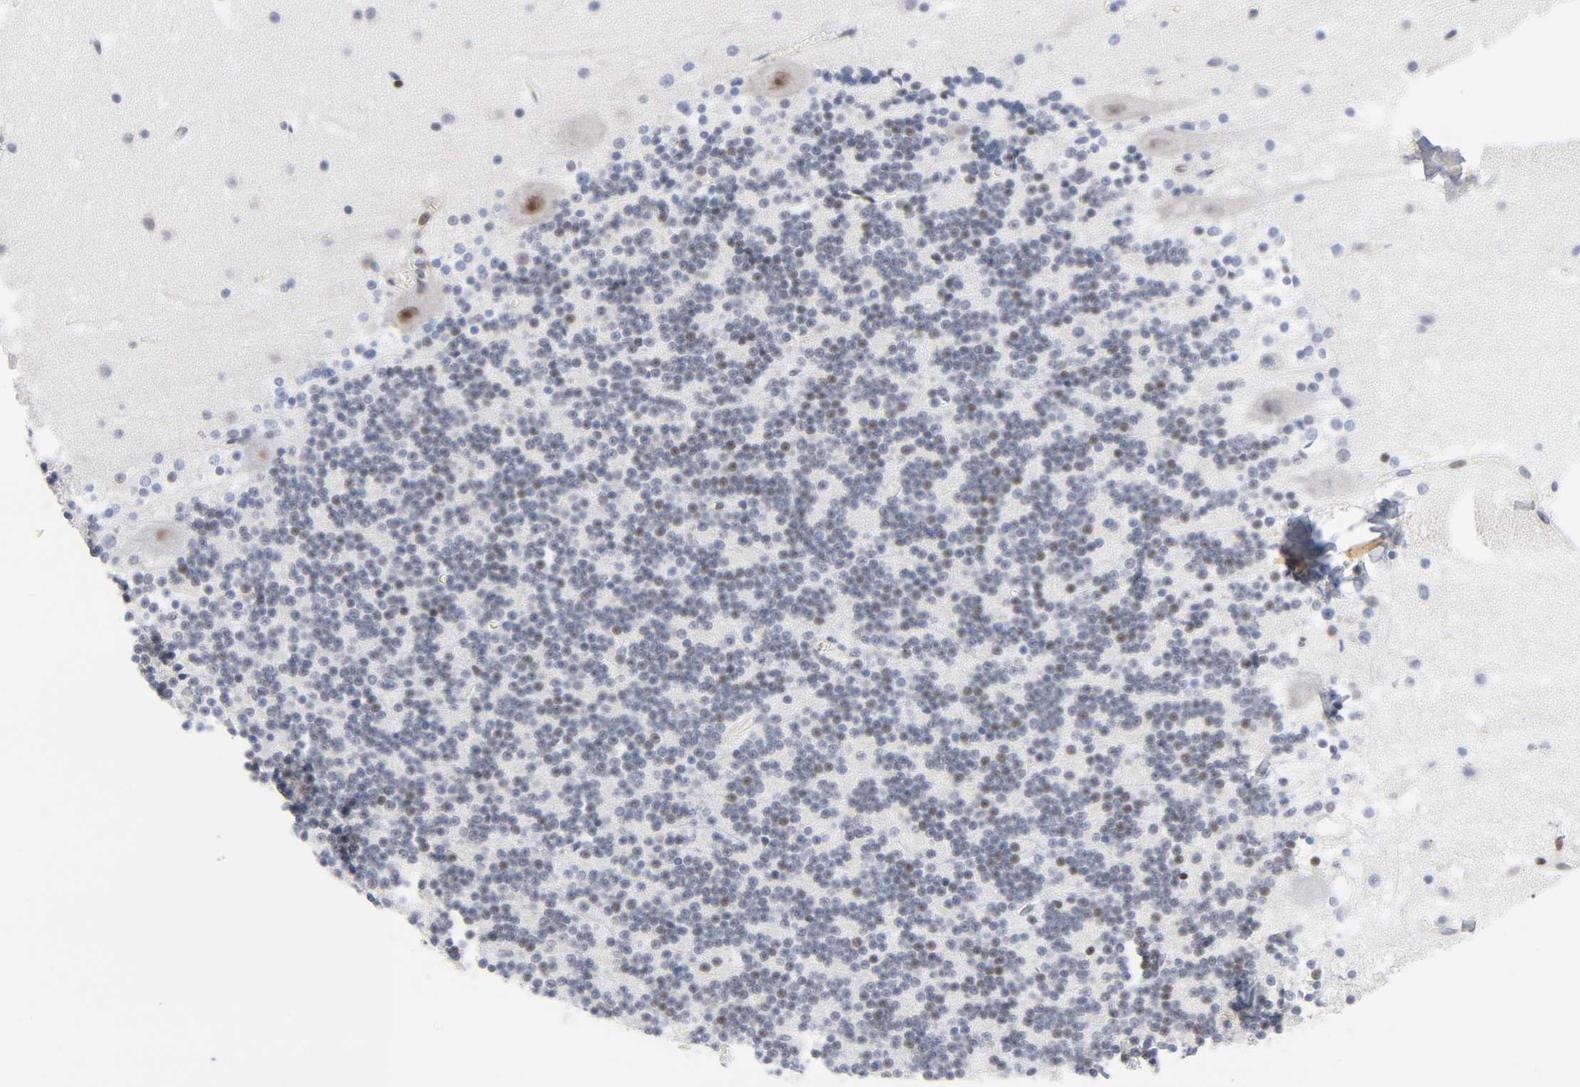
{"staining": {"intensity": "weak", "quantity": "<25%", "location": "nuclear"}, "tissue": "cerebellum", "cell_type": "Cells in granular layer", "image_type": "normal", "snomed": [{"axis": "morphology", "description": "Normal tissue, NOS"}, {"axis": "topography", "description": "Cerebellum"}], "caption": "This image is of unremarkable cerebellum stained with immunohistochemistry (IHC) to label a protein in brown with the nuclei are counter-stained blue. There is no positivity in cells in granular layer. (DAB immunohistochemistry (IHC) visualized using brightfield microscopy, high magnification).", "gene": "DIDO1", "patient": {"sex": "male", "age": 45}}